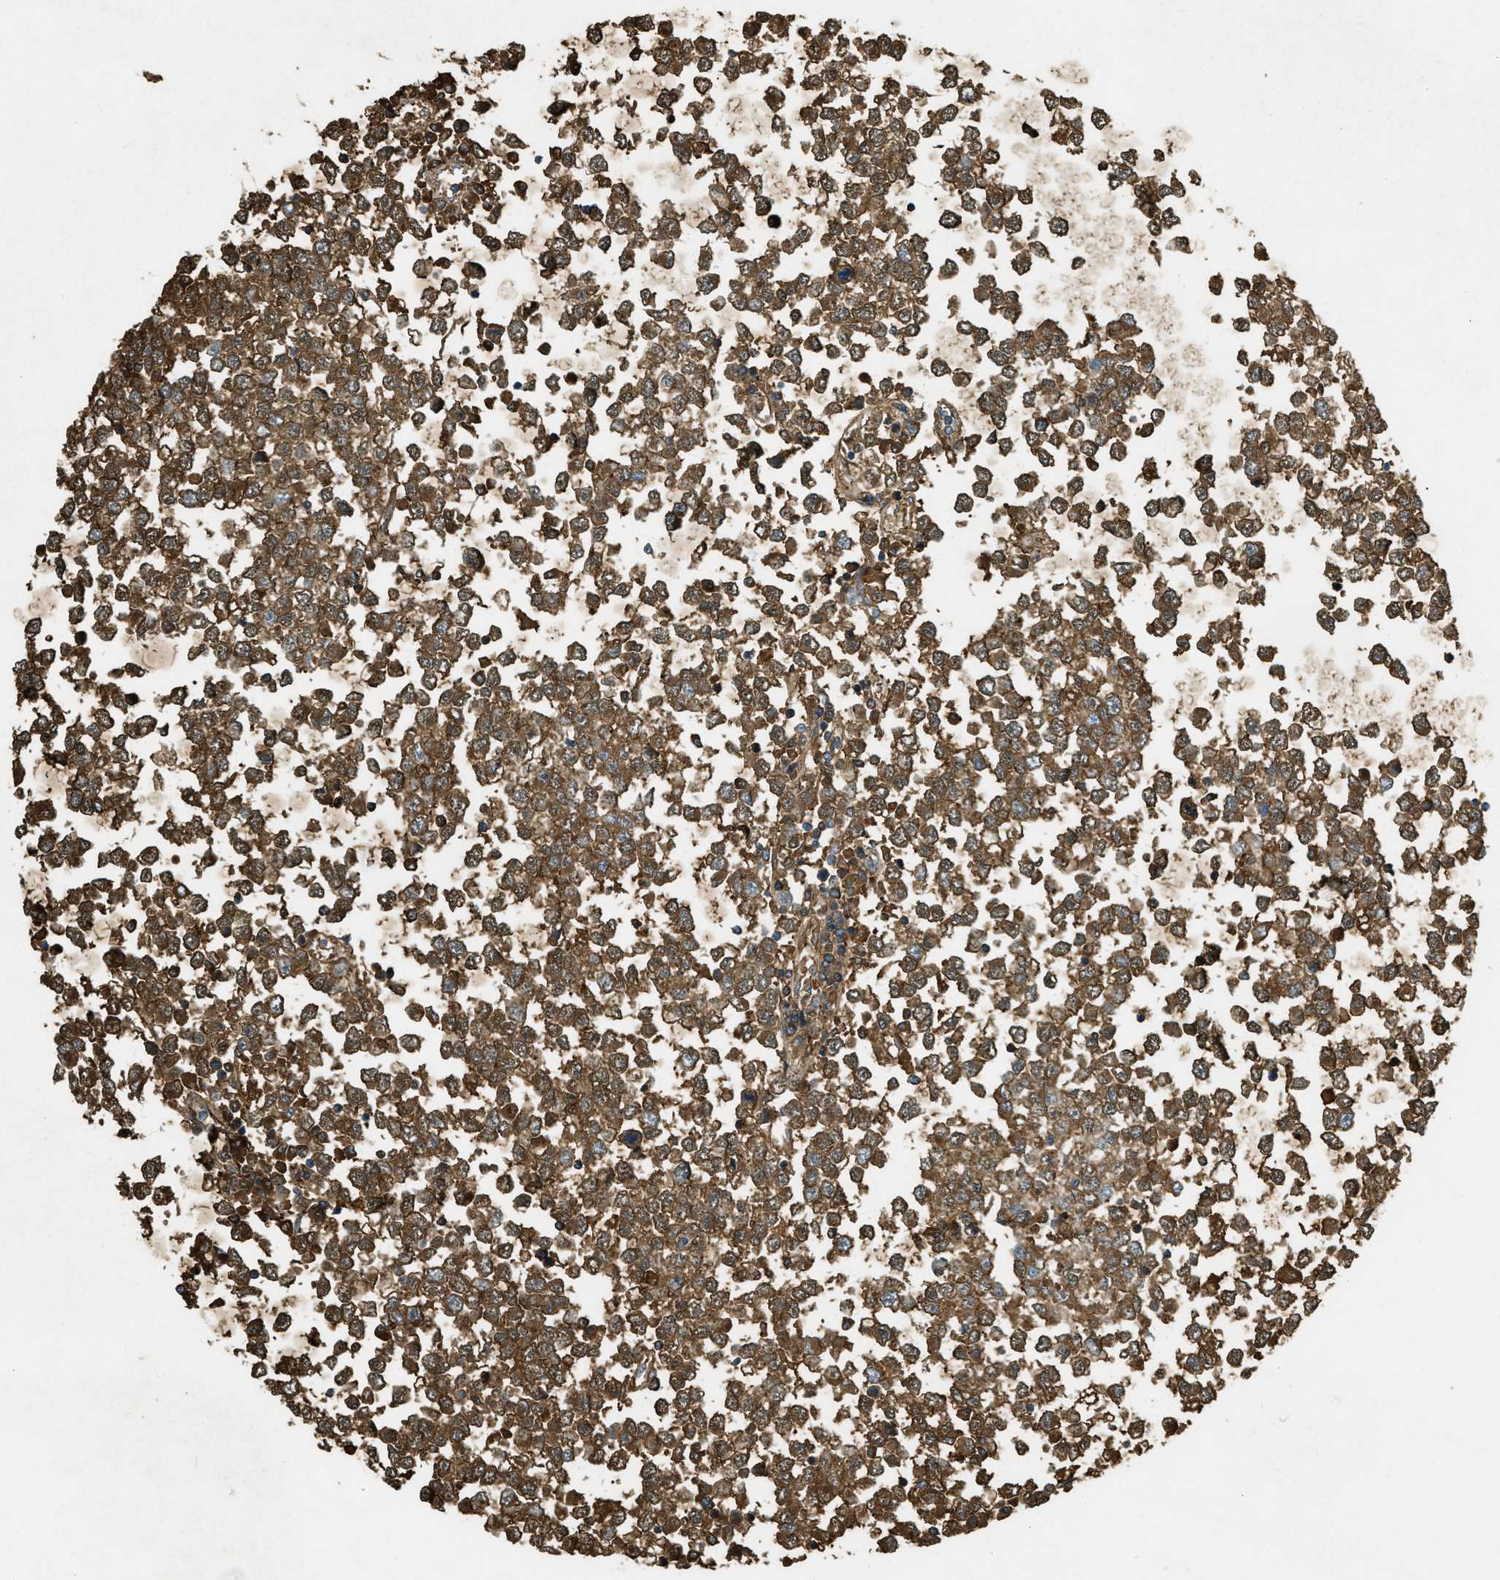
{"staining": {"intensity": "moderate", "quantity": ">75%", "location": "cytoplasmic/membranous,nuclear"}, "tissue": "testis cancer", "cell_type": "Tumor cells", "image_type": "cancer", "snomed": [{"axis": "morphology", "description": "Seminoma, NOS"}, {"axis": "topography", "description": "Testis"}], "caption": "Seminoma (testis) stained with a protein marker demonstrates moderate staining in tumor cells.", "gene": "PRTN3", "patient": {"sex": "male", "age": 65}}